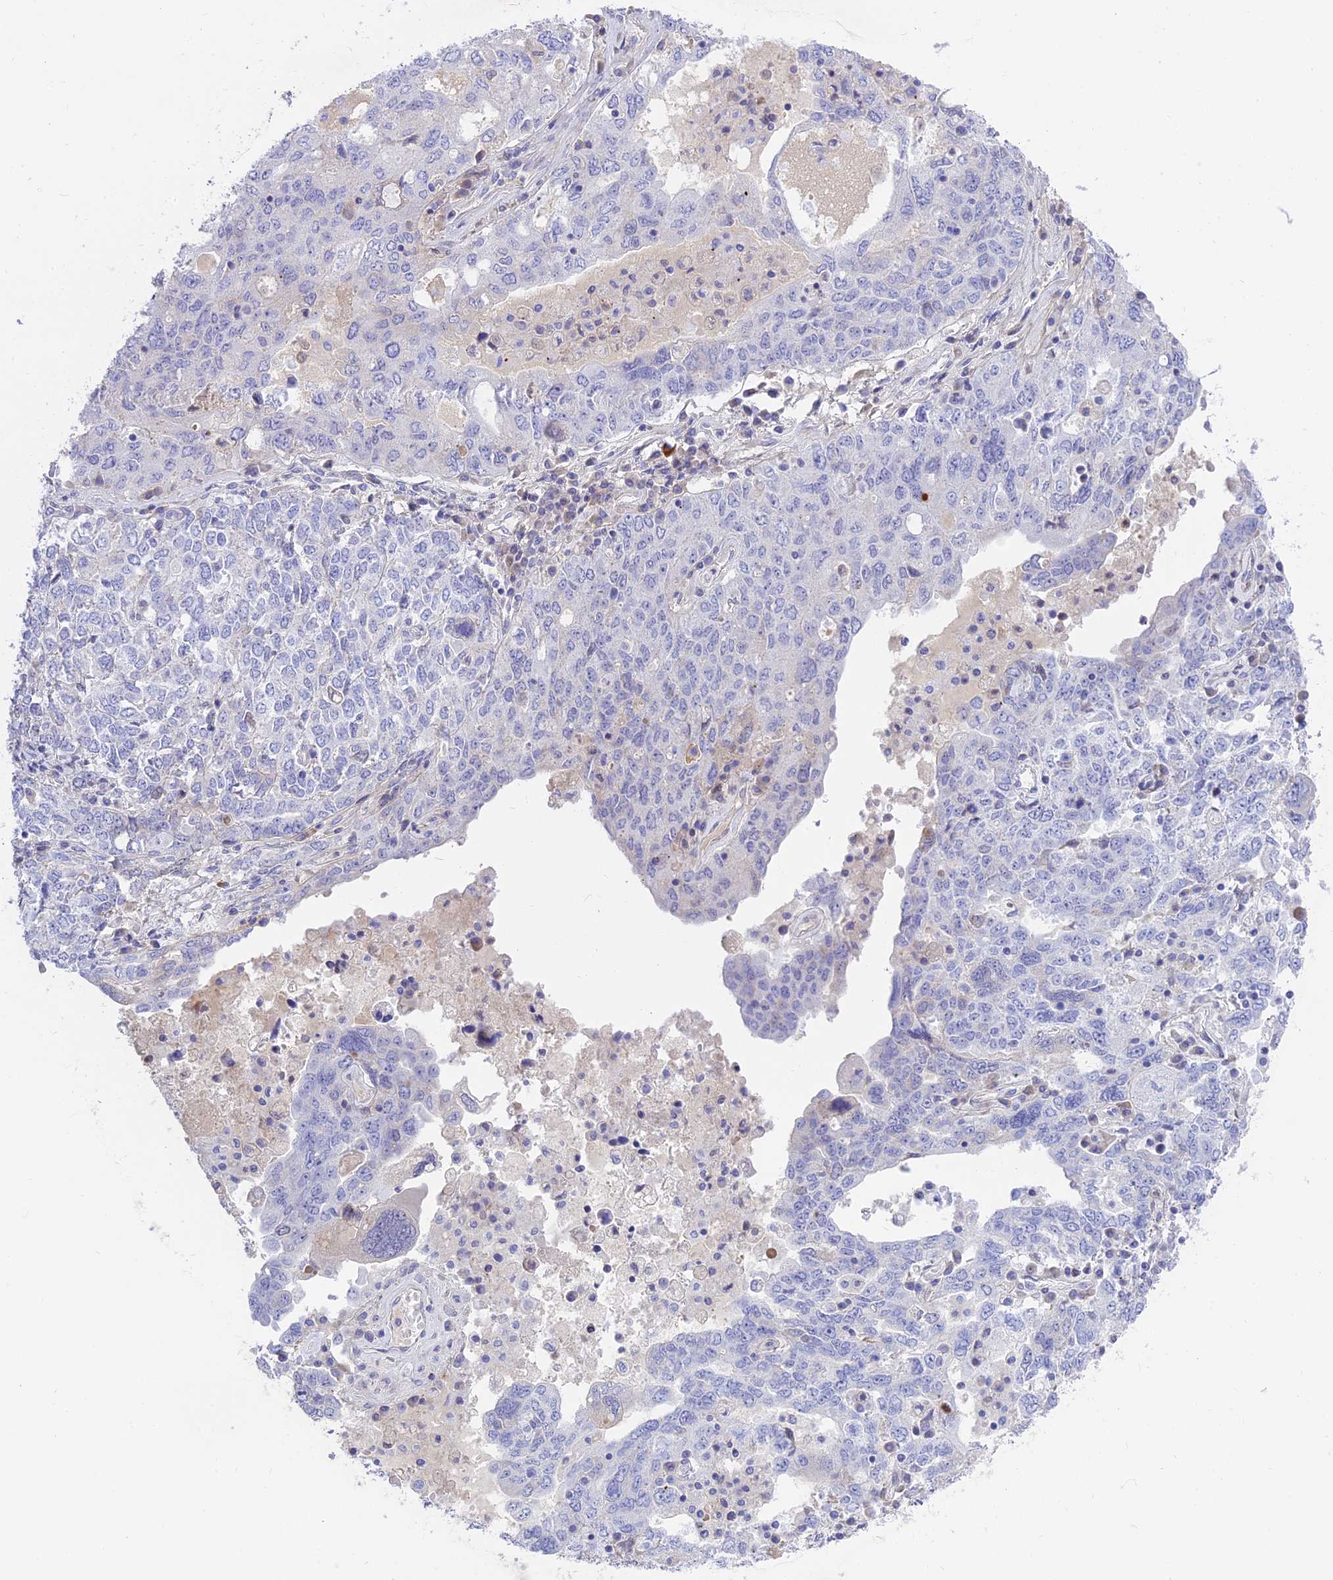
{"staining": {"intensity": "negative", "quantity": "none", "location": "none"}, "tissue": "ovarian cancer", "cell_type": "Tumor cells", "image_type": "cancer", "snomed": [{"axis": "morphology", "description": "Carcinoma, endometroid"}, {"axis": "topography", "description": "Ovary"}], "caption": "Tumor cells show no significant staining in ovarian cancer.", "gene": "MBD3L1", "patient": {"sex": "female", "age": 62}}